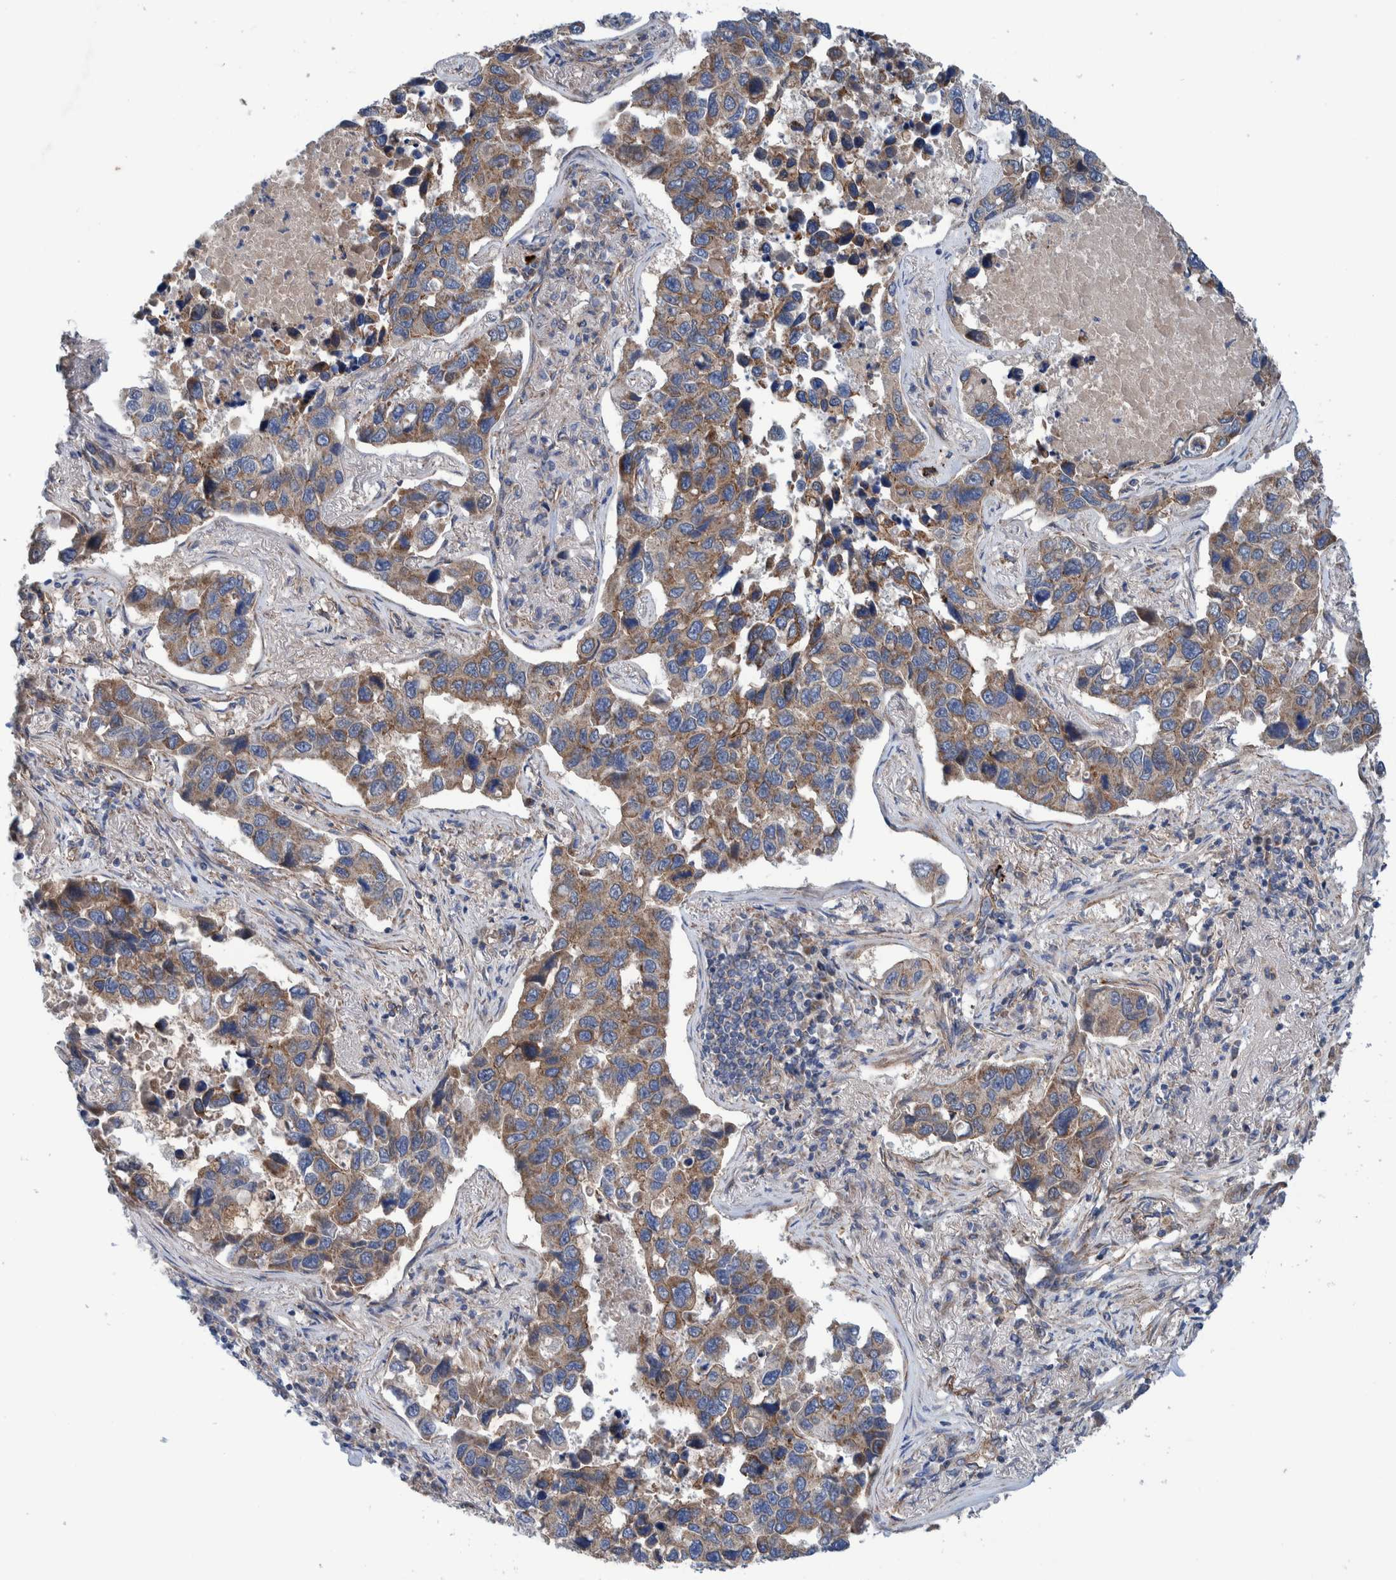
{"staining": {"intensity": "moderate", "quantity": ">75%", "location": "cytoplasmic/membranous"}, "tissue": "lung cancer", "cell_type": "Tumor cells", "image_type": "cancer", "snomed": [{"axis": "morphology", "description": "Adenocarcinoma, NOS"}, {"axis": "topography", "description": "Lung"}], "caption": "The micrograph exhibits immunohistochemical staining of lung cancer (adenocarcinoma). There is moderate cytoplasmic/membranous positivity is seen in approximately >75% of tumor cells. The staining was performed using DAB, with brown indicating positive protein expression. Nuclei are stained blue with hematoxylin.", "gene": "SLC25A10", "patient": {"sex": "male", "age": 64}}